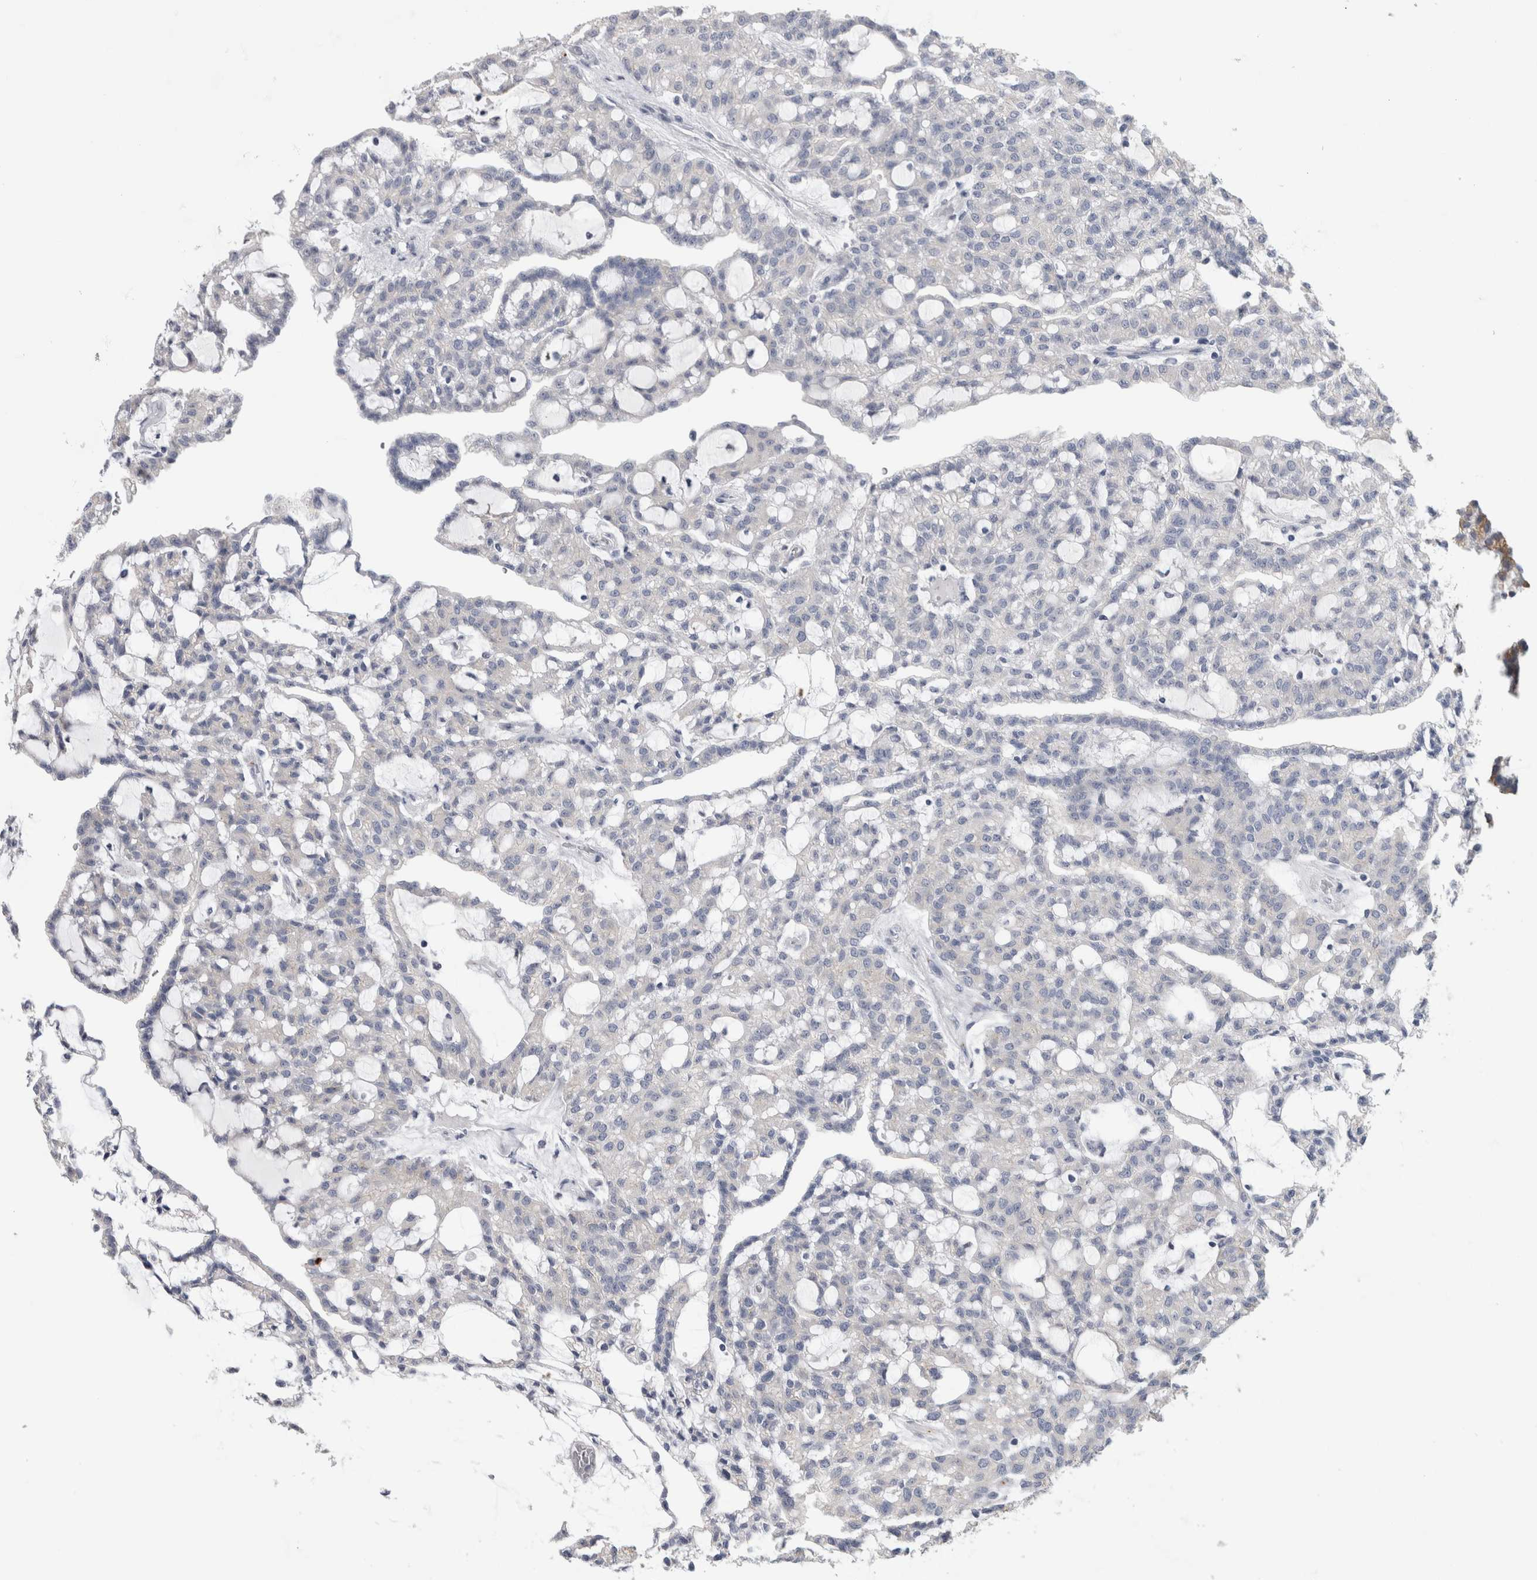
{"staining": {"intensity": "negative", "quantity": "none", "location": "none"}, "tissue": "renal cancer", "cell_type": "Tumor cells", "image_type": "cancer", "snomed": [{"axis": "morphology", "description": "Adenocarcinoma, NOS"}, {"axis": "topography", "description": "Kidney"}], "caption": "DAB (3,3'-diaminobenzidine) immunohistochemical staining of renal adenocarcinoma displays no significant expression in tumor cells. The staining is performed using DAB brown chromogen with nuclei counter-stained in using hematoxylin.", "gene": "AKAP9", "patient": {"sex": "male", "age": 63}}